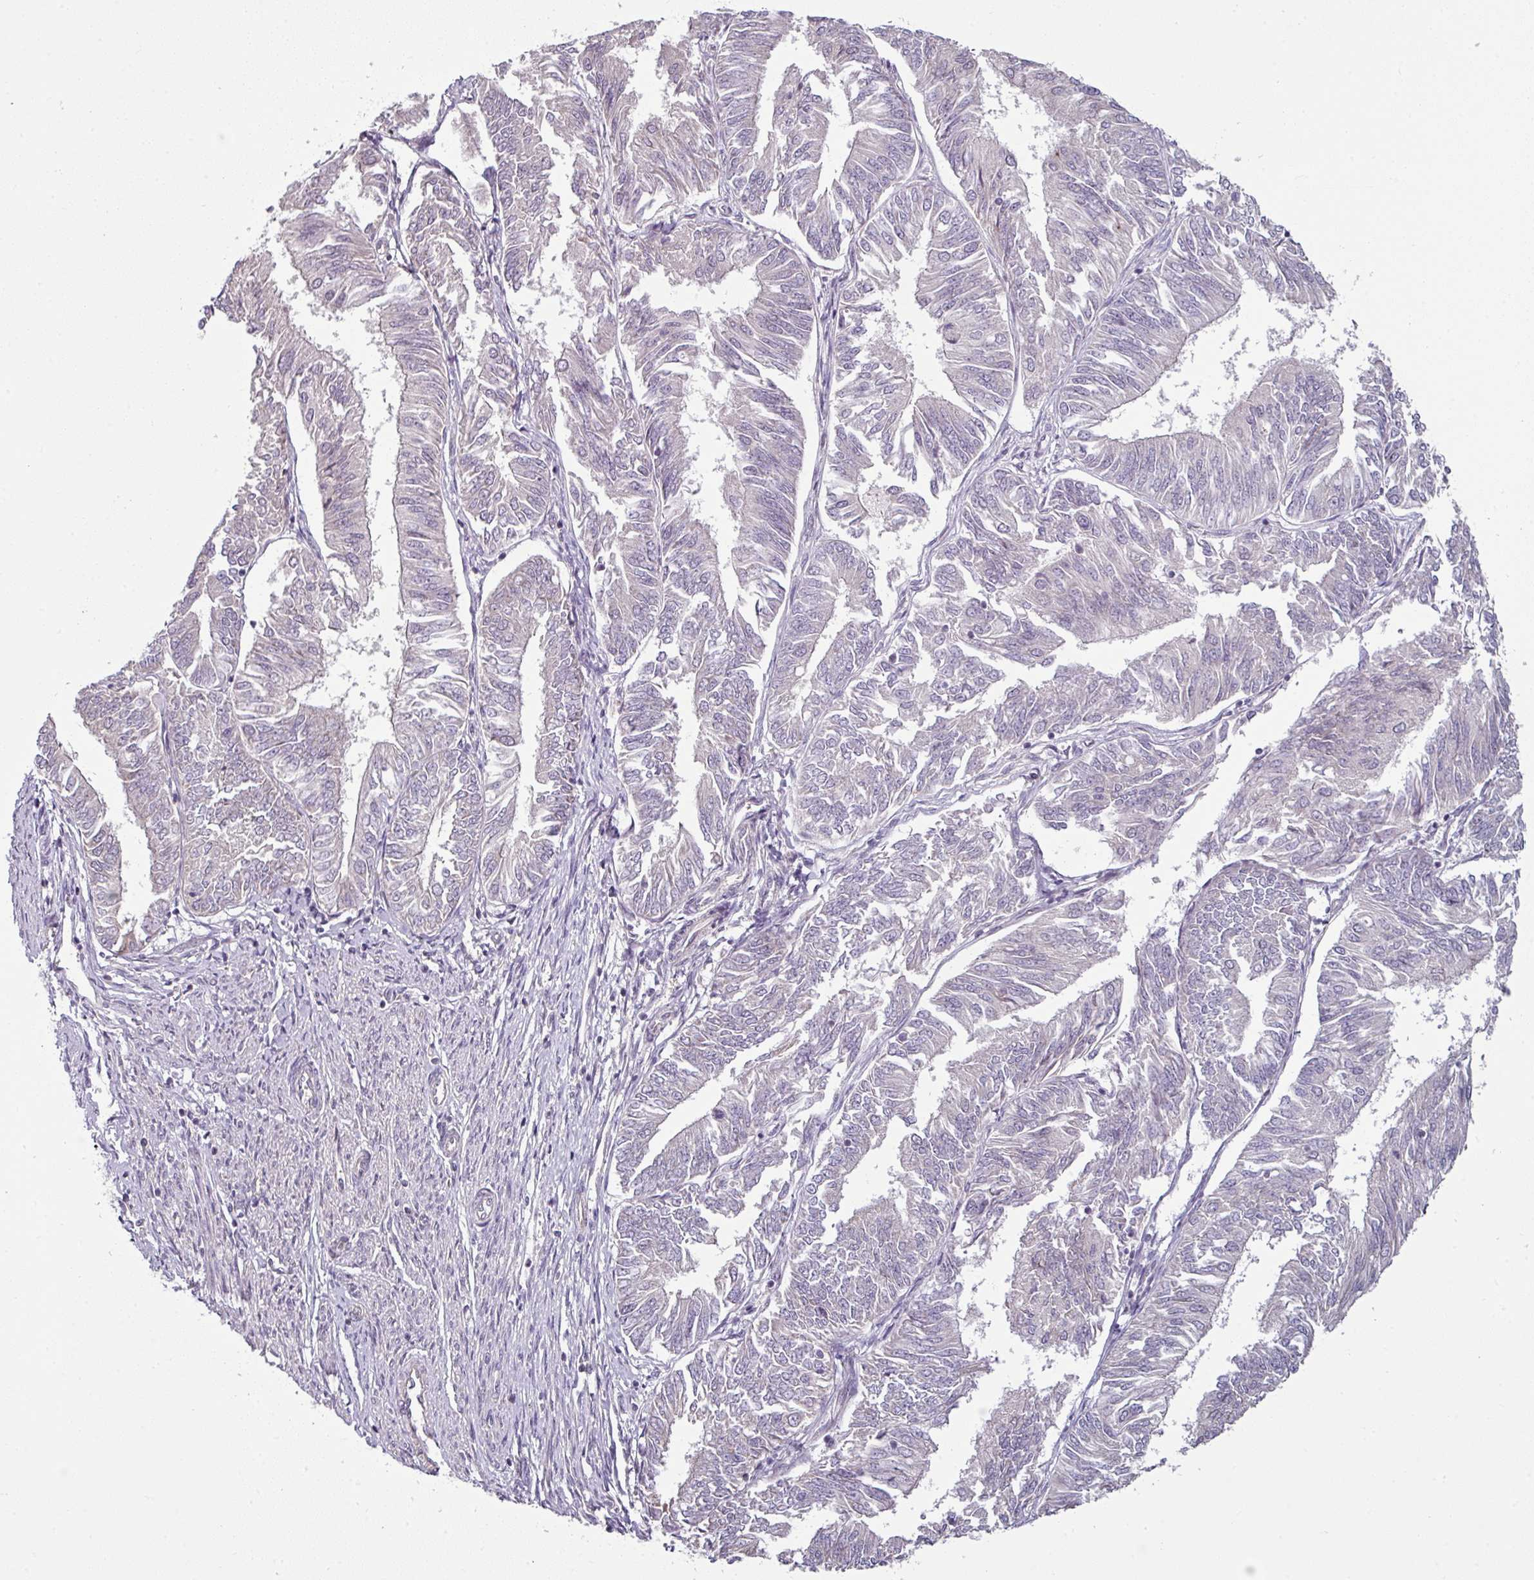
{"staining": {"intensity": "negative", "quantity": "none", "location": "none"}, "tissue": "endometrial cancer", "cell_type": "Tumor cells", "image_type": "cancer", "snomed": [{"axis": "morphology", "description": "Adenocarcinoma, NOS"}, {"axis": "topography", "description": "Endometrium"}], "caption": "High power microscopy micrograph of an immunohistochemistry (IHC) histopathology image of endometrial adenocarcinoma, revealing no significant expression in tumor cells.", "gene": "OR52D1", "patient": {"sex": "female", "age": 58}}